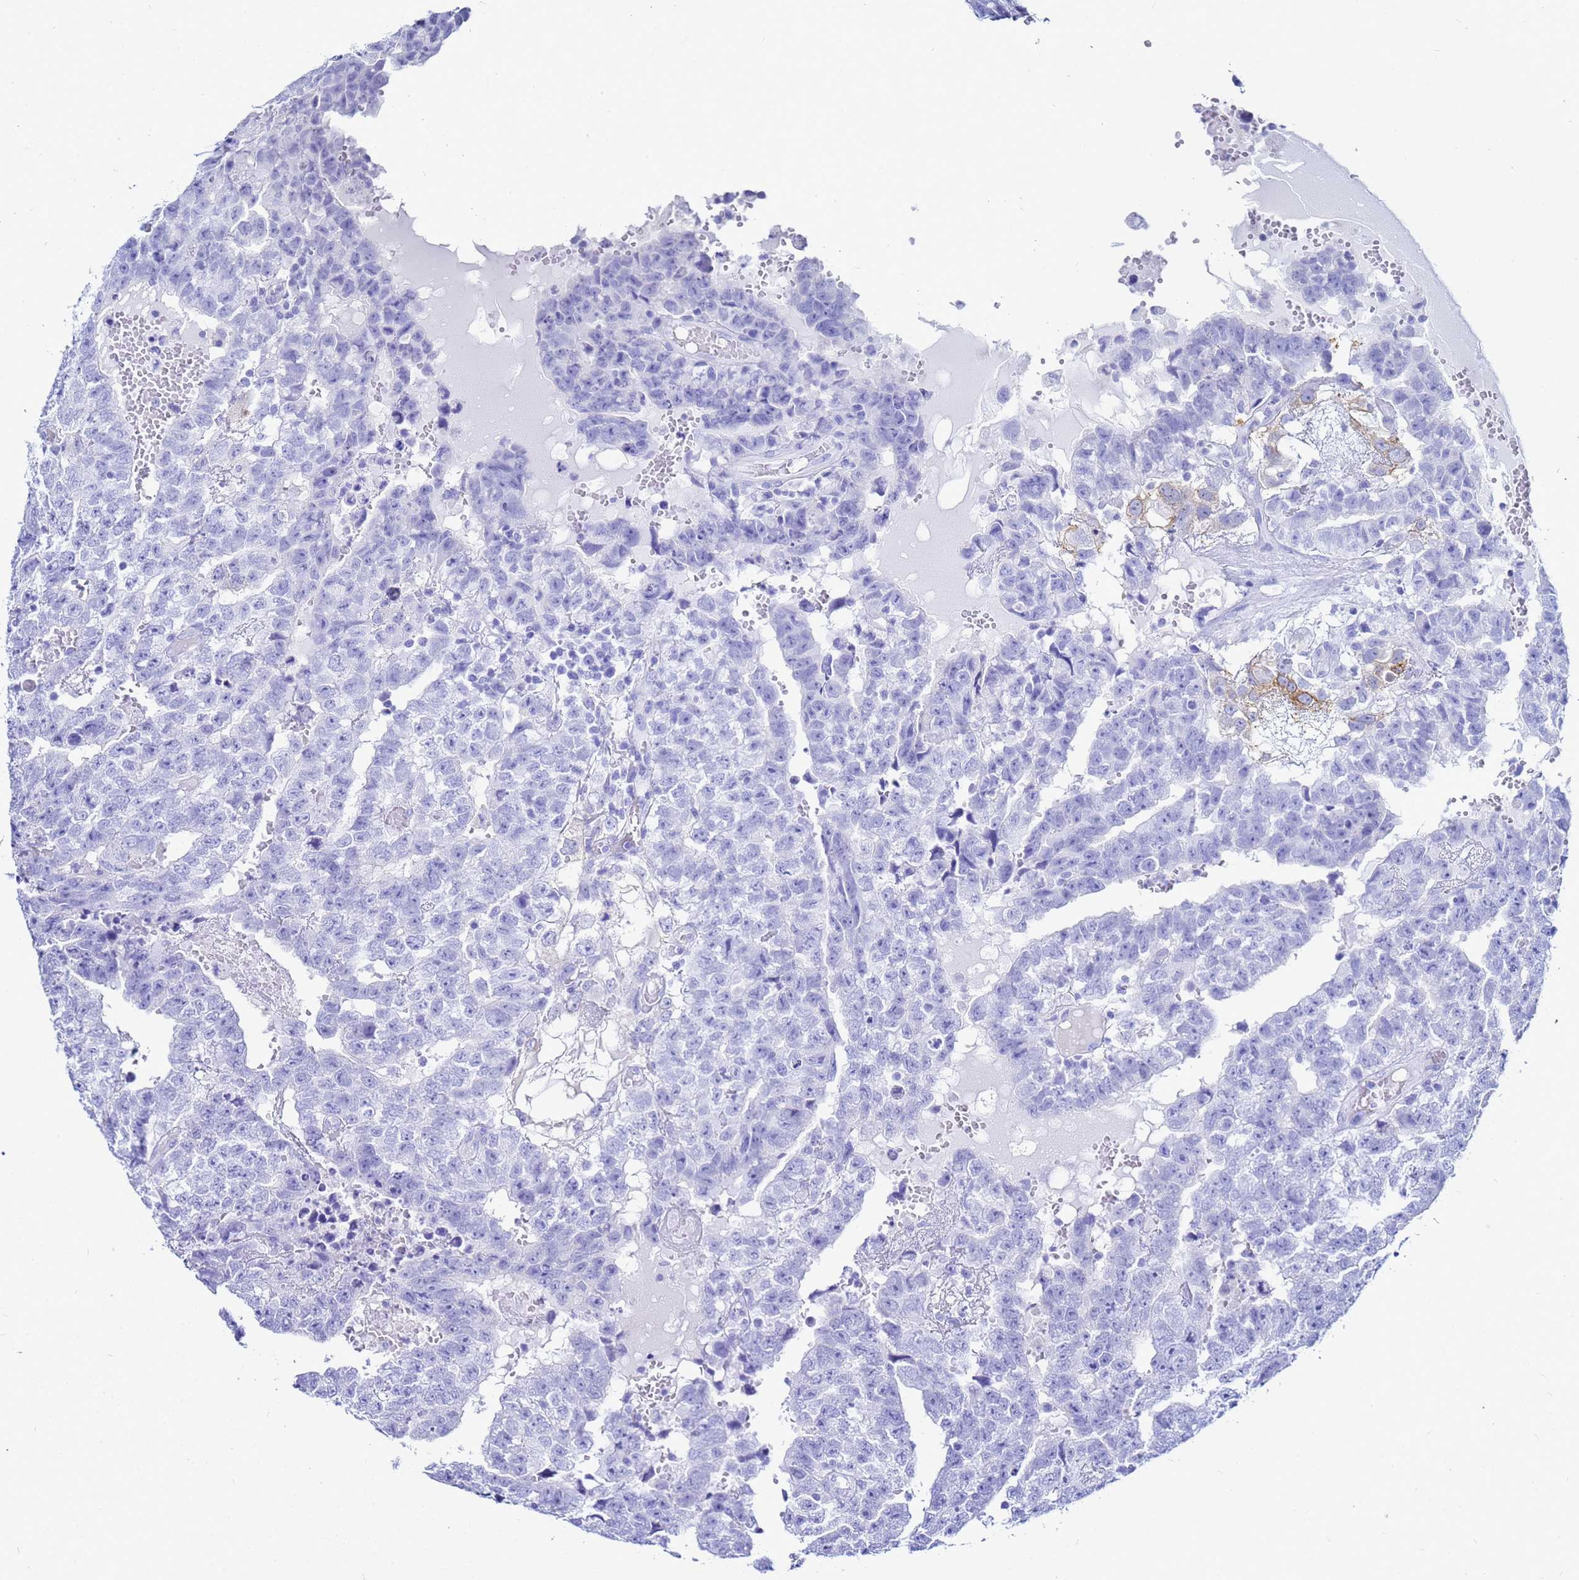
{"staining": {"intensity": "negative", "quantity": "none", "location": "none"}, "tissue": "testis cancer", "cell_type": "Tumor cells", "image_type": "cancer", "snomed": [{"axis": "morphology", "description": "Carcinoma, Embryonal, NOS"}, {"axis": "topography", "description": "Testis"}], "caption": "An image of testis cancer stained for a protein exhibits no brown staining in tumor cells.", "gene": "CKB", "patient": {"sex": "male", "age": 25}}